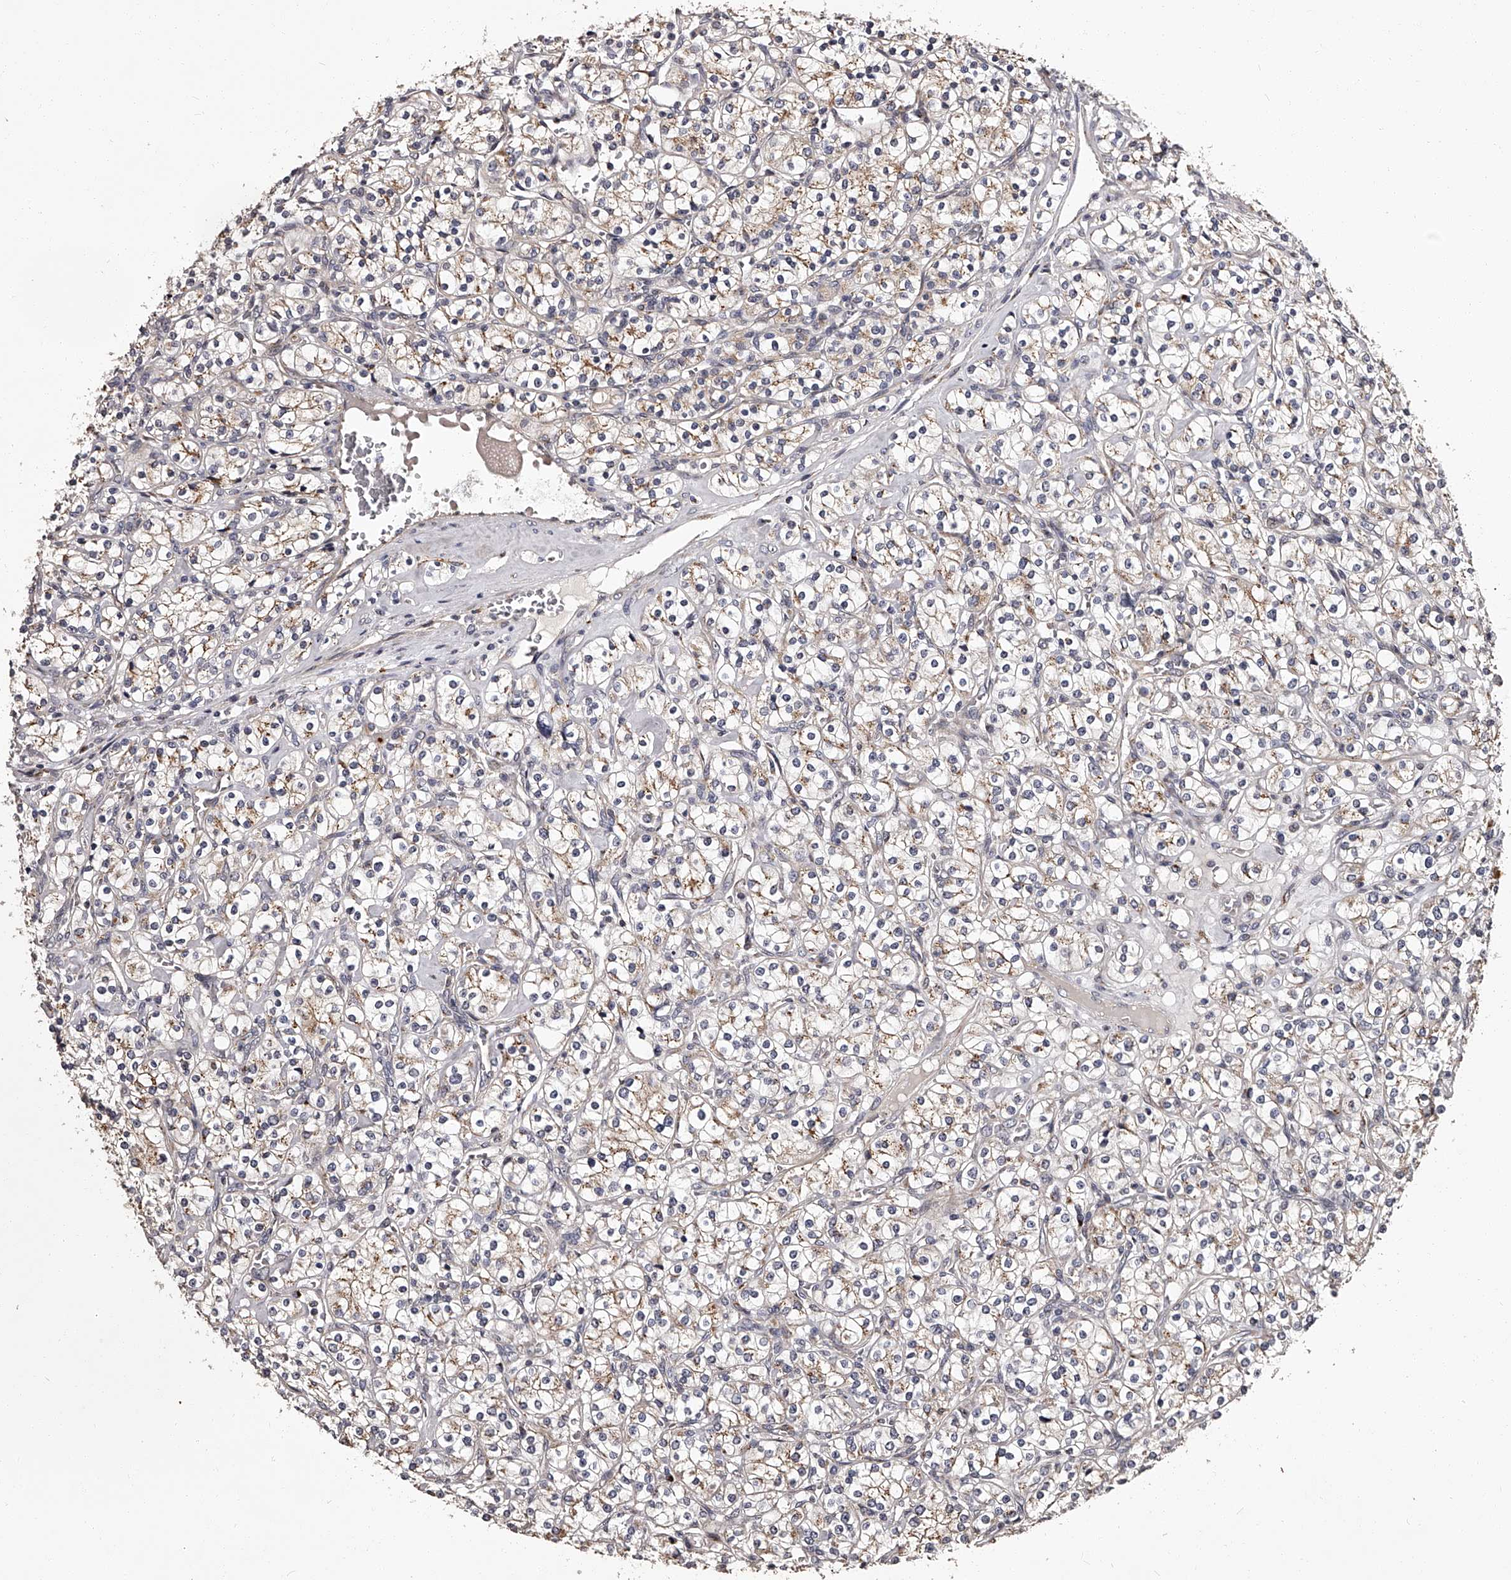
{"staining": {"intensity": "weak", "quantity": "<25%", "location": "cytoplasmic/membranous"}, "tissue": "renal cancer", "cell_type": "Tumor cells", "image_type": "cancer", "snomed": [{"axis": "morphology", "description": "Adenocarcinoma, NOS"}, {"axis": "topography", "description": "Kidney"}], "caption": "Photomicrograph shows no protein staining in tumor cells of adenocarcinoma (renal) tissue.", "gene": "RSC1A1", "patient": {"sex": "male", "age": 77}}